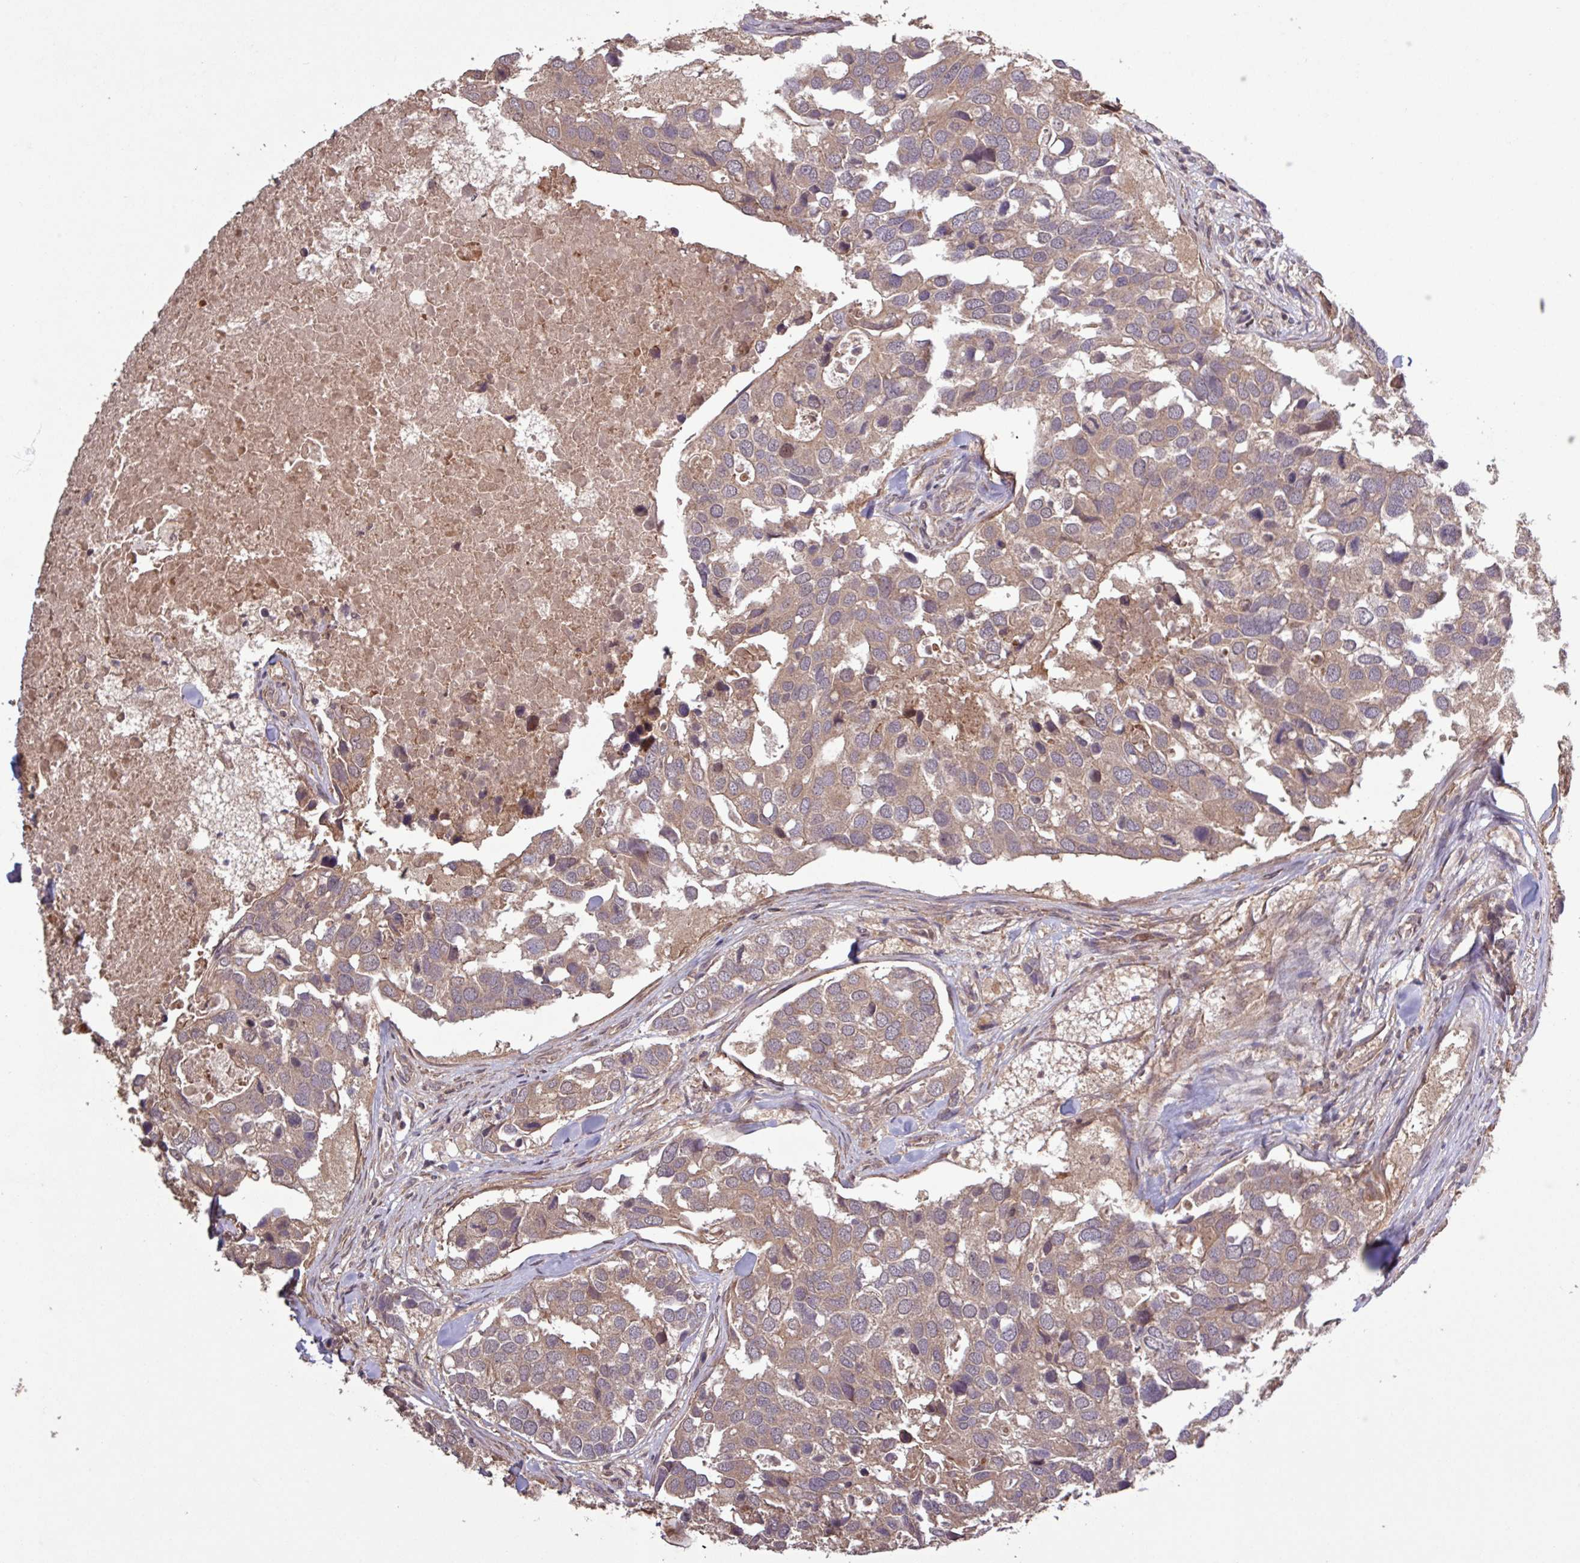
{"staining": {"intensity": "moderate", "quantity": ">75%", "location": "cytoplasmic/membranous"}, "tissue": "breast cancer", "cell_type": "Tumor cells", "image_type": "cancer", "snomed": [{"axis": "morphology", "description": "Duct carcinoma"}, {"axis": "topography", "description": "Breast"}], "caption": "High-magnification brightfield microscopy of breast cancer (intraductal carcinoma) stained with DAB (3,3'-diaminobenzidine) (brown) and counterstained with hematoxylin (blue). tumor cells exhibit moderate cytoplasmic/membranous positivity is identified in approximately>75% of cells. The staining is performed using DAB (3,3'-diaminobenzidine) brown chromogen to label protein expression. The nuclei are counter-stained blue using hematoxylin.", "gene": "TRABD2A", "patient": {"sex": "female", "age": 83}}